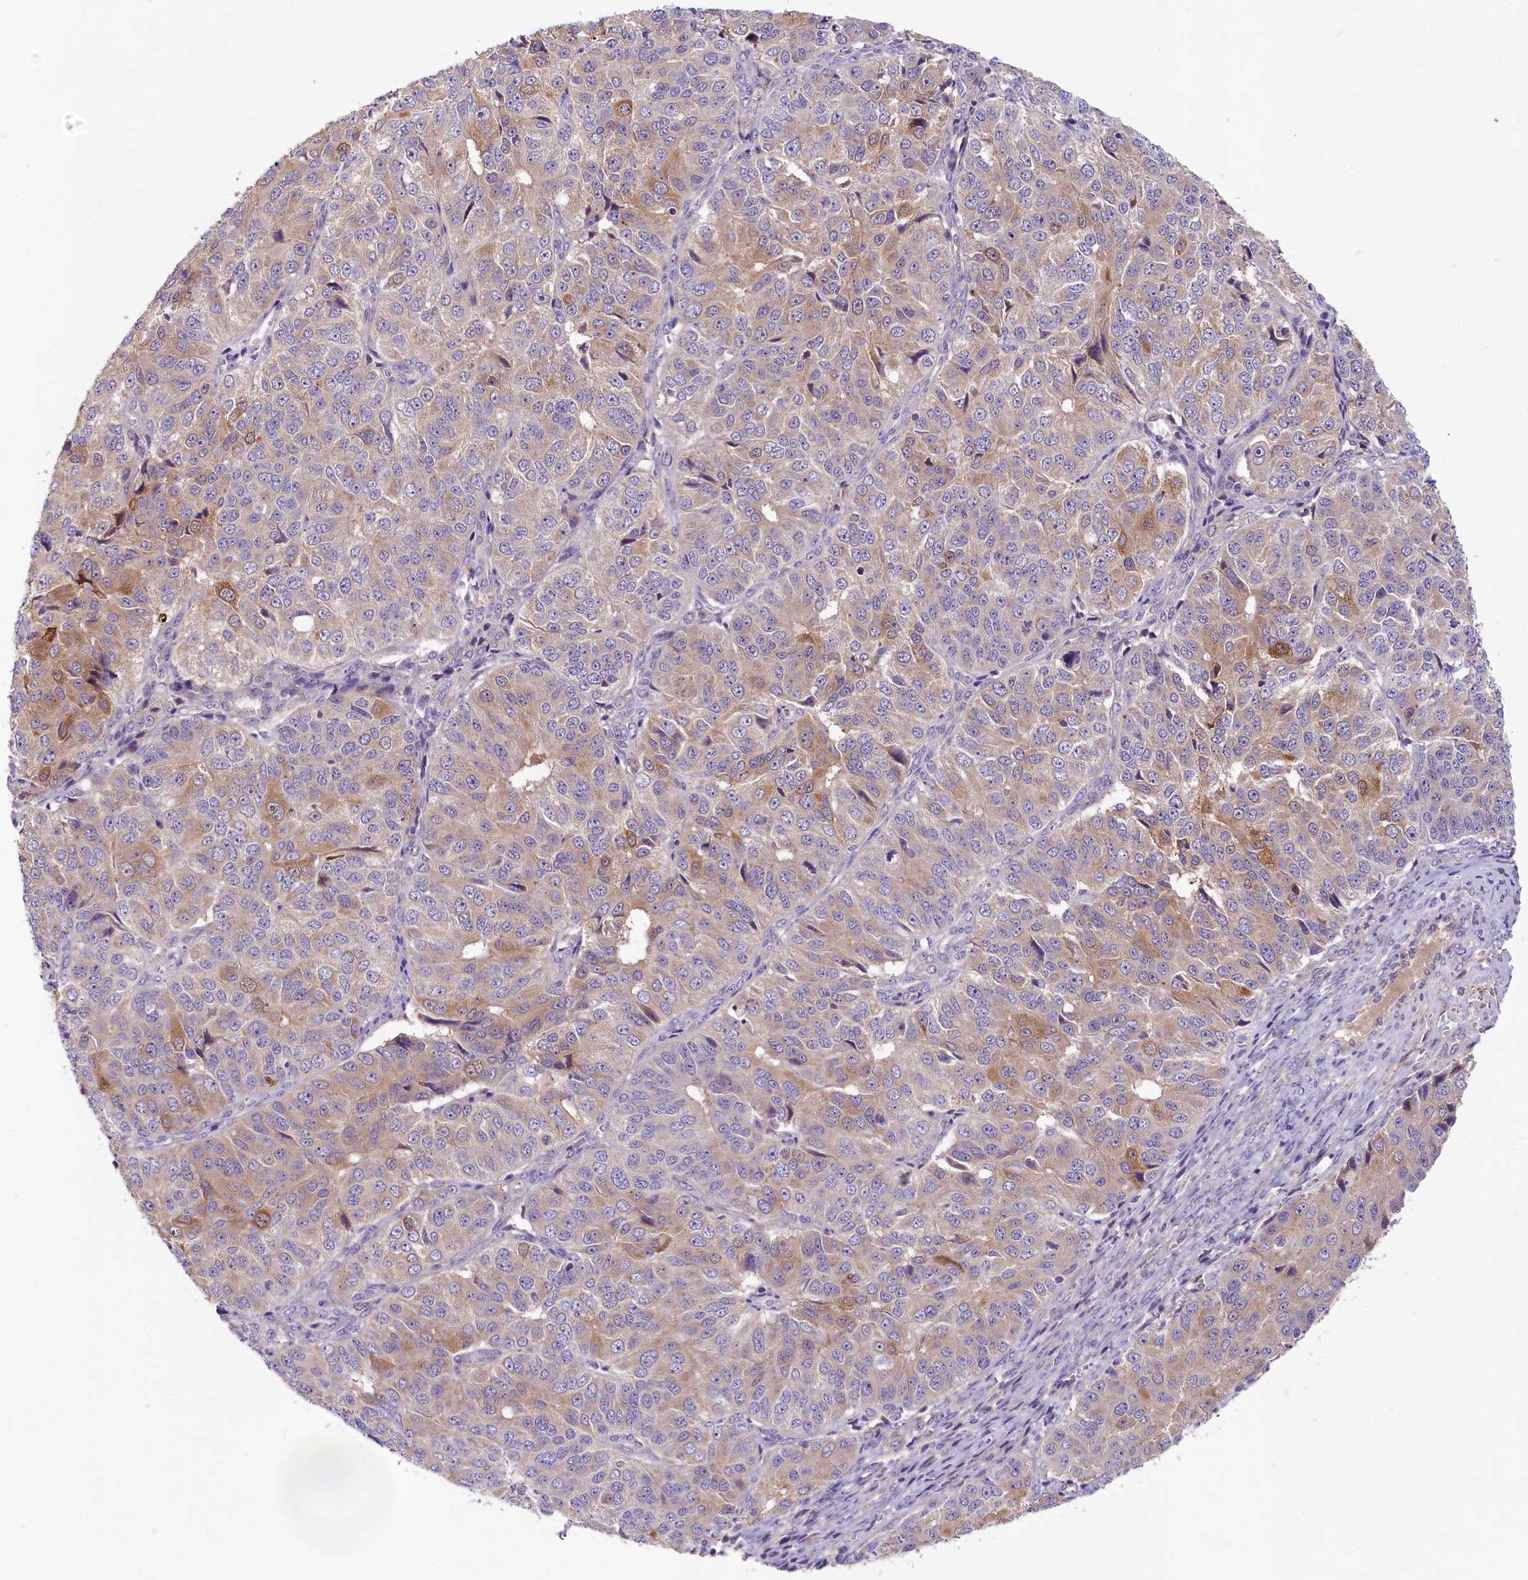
{"staining": {"intensity": "moderate", "quantity": "<25%", "location": "cytoplasmic/membranous"}, "tissue": "ovarian cancer", "cell_type": "Tumor cells", "image_type": "cancer", "snomed": [{"axis": "morphology", "description": "Carcinoma, endometroid"}, {"axis": "topography", "description": "Ovary"}], "caption": "High-magnification brightfield microscopy of ovarian cancer stained with DAB (brown) and counterstained with hematoxylin (blue). tumor cells exhibit moderate cytoplasmic/membranous positivity is identified in about<25% of cells.", "gene": "COG8", "patient": {"sex": "female", "age": 51}}